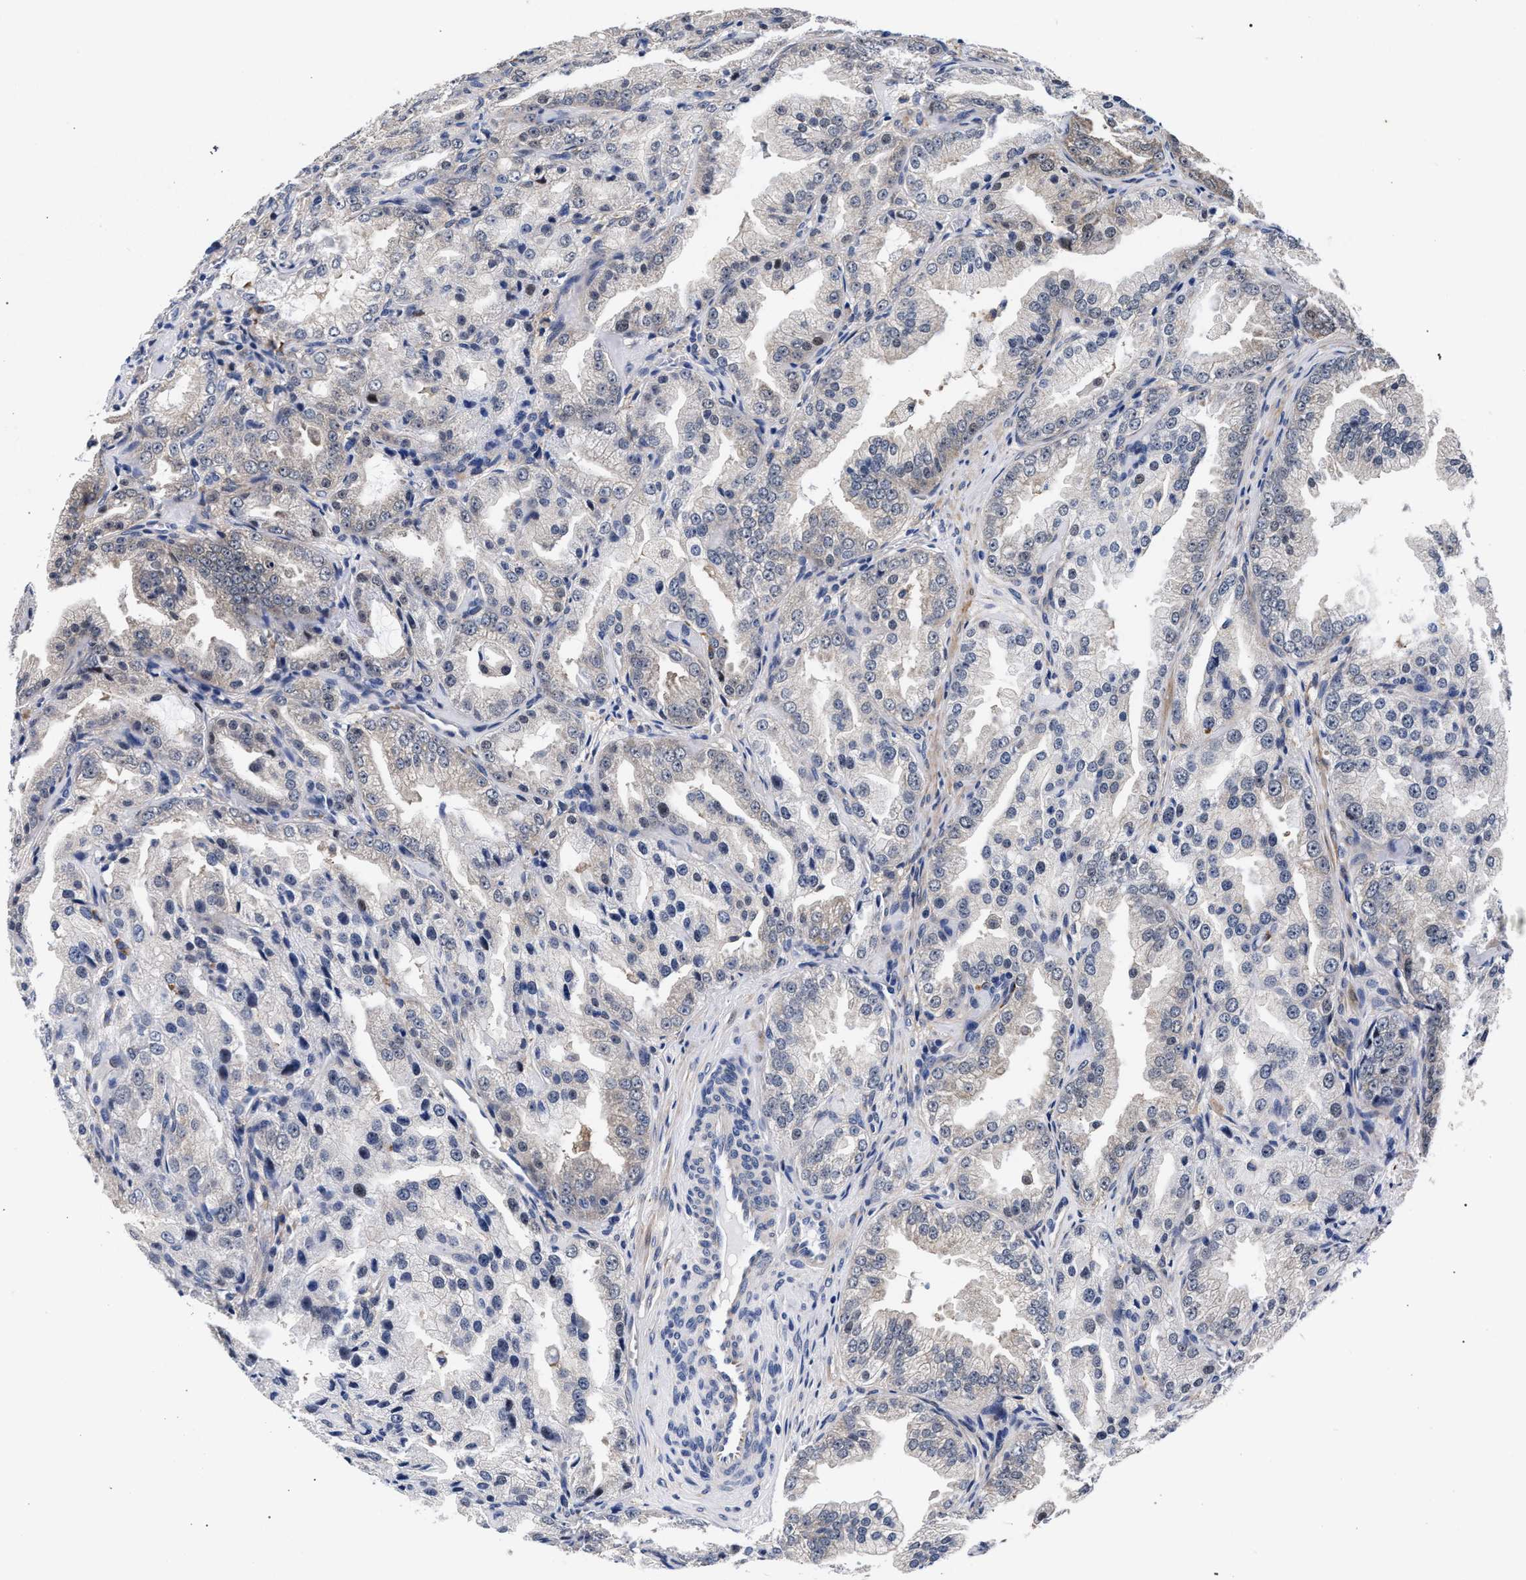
{"staining": {"intensity": "negative", "quantity": "none", "location": "none"}, "tissue": "prostate cancer", "cell_type": "Tumor cells", "image_type": "cancer", "snomed": [{"axis": "morphology", "description": "Adenocarcinoma, High grade"}, {"axis": "topography", "description": "Prostate"}], "caption": "IHC of human prostate cancer shows no expression in tumor cells.", "gene": "ZNF462", "patient": {"sex": "male", "age": 61}}